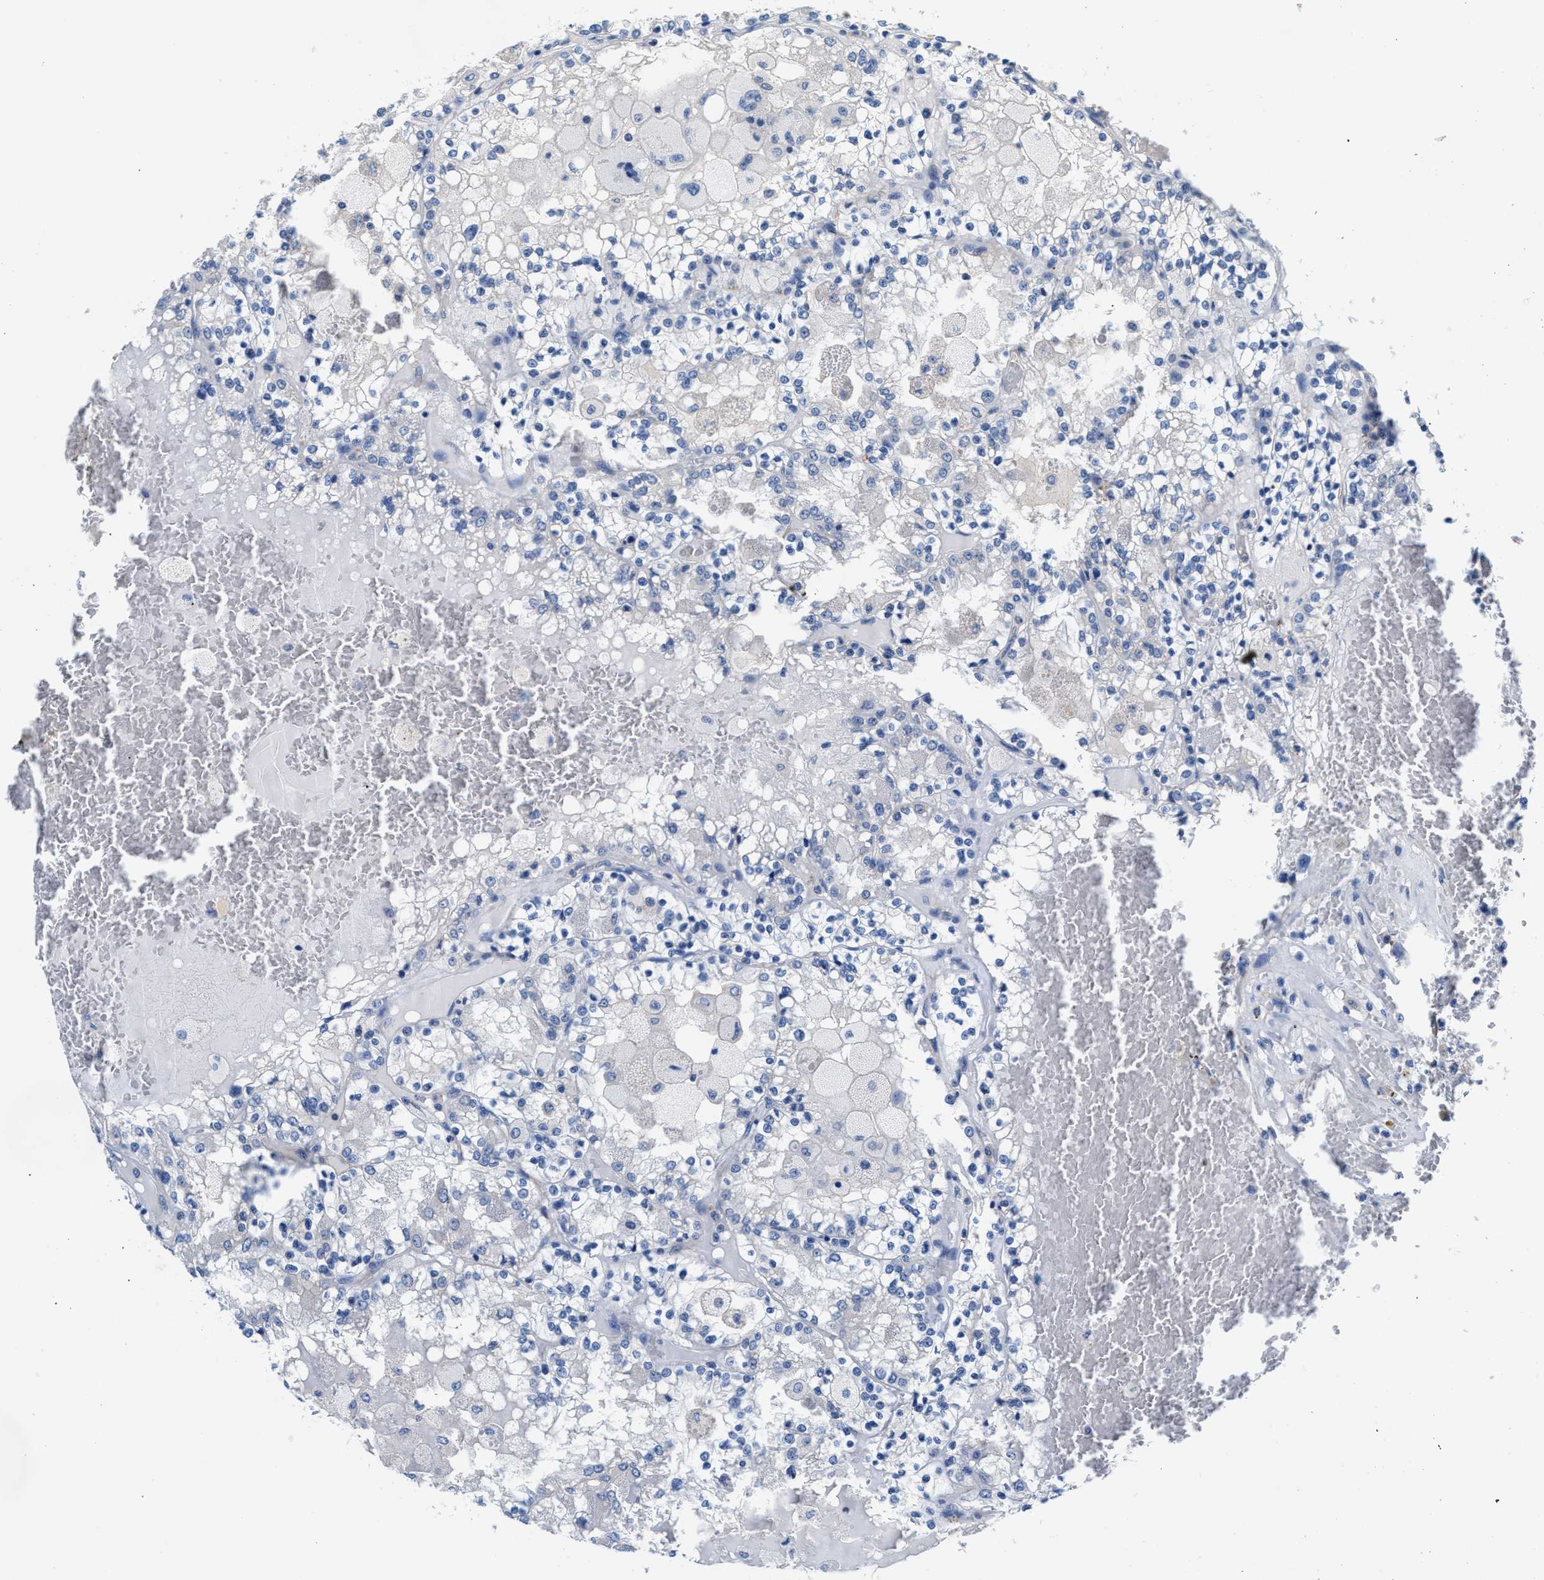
{"staining": {"intensity": "negative", "quantity": "none", "location": "none"}, "tissue": "renal cancer", "cell_type": "Tumor cells", "image_type": "cancer", "snomed": [{"axis": "morphology", "description": "Adenocarcinoma, NOS"}, {"axis": "topography", "description": "Kidney"}], "caption": "This is an IHC image of renal adenocarcinoma. There is no expression in tumor cells.", "gene": "PARG", "patient": {"sex": "female", "age": 56}}